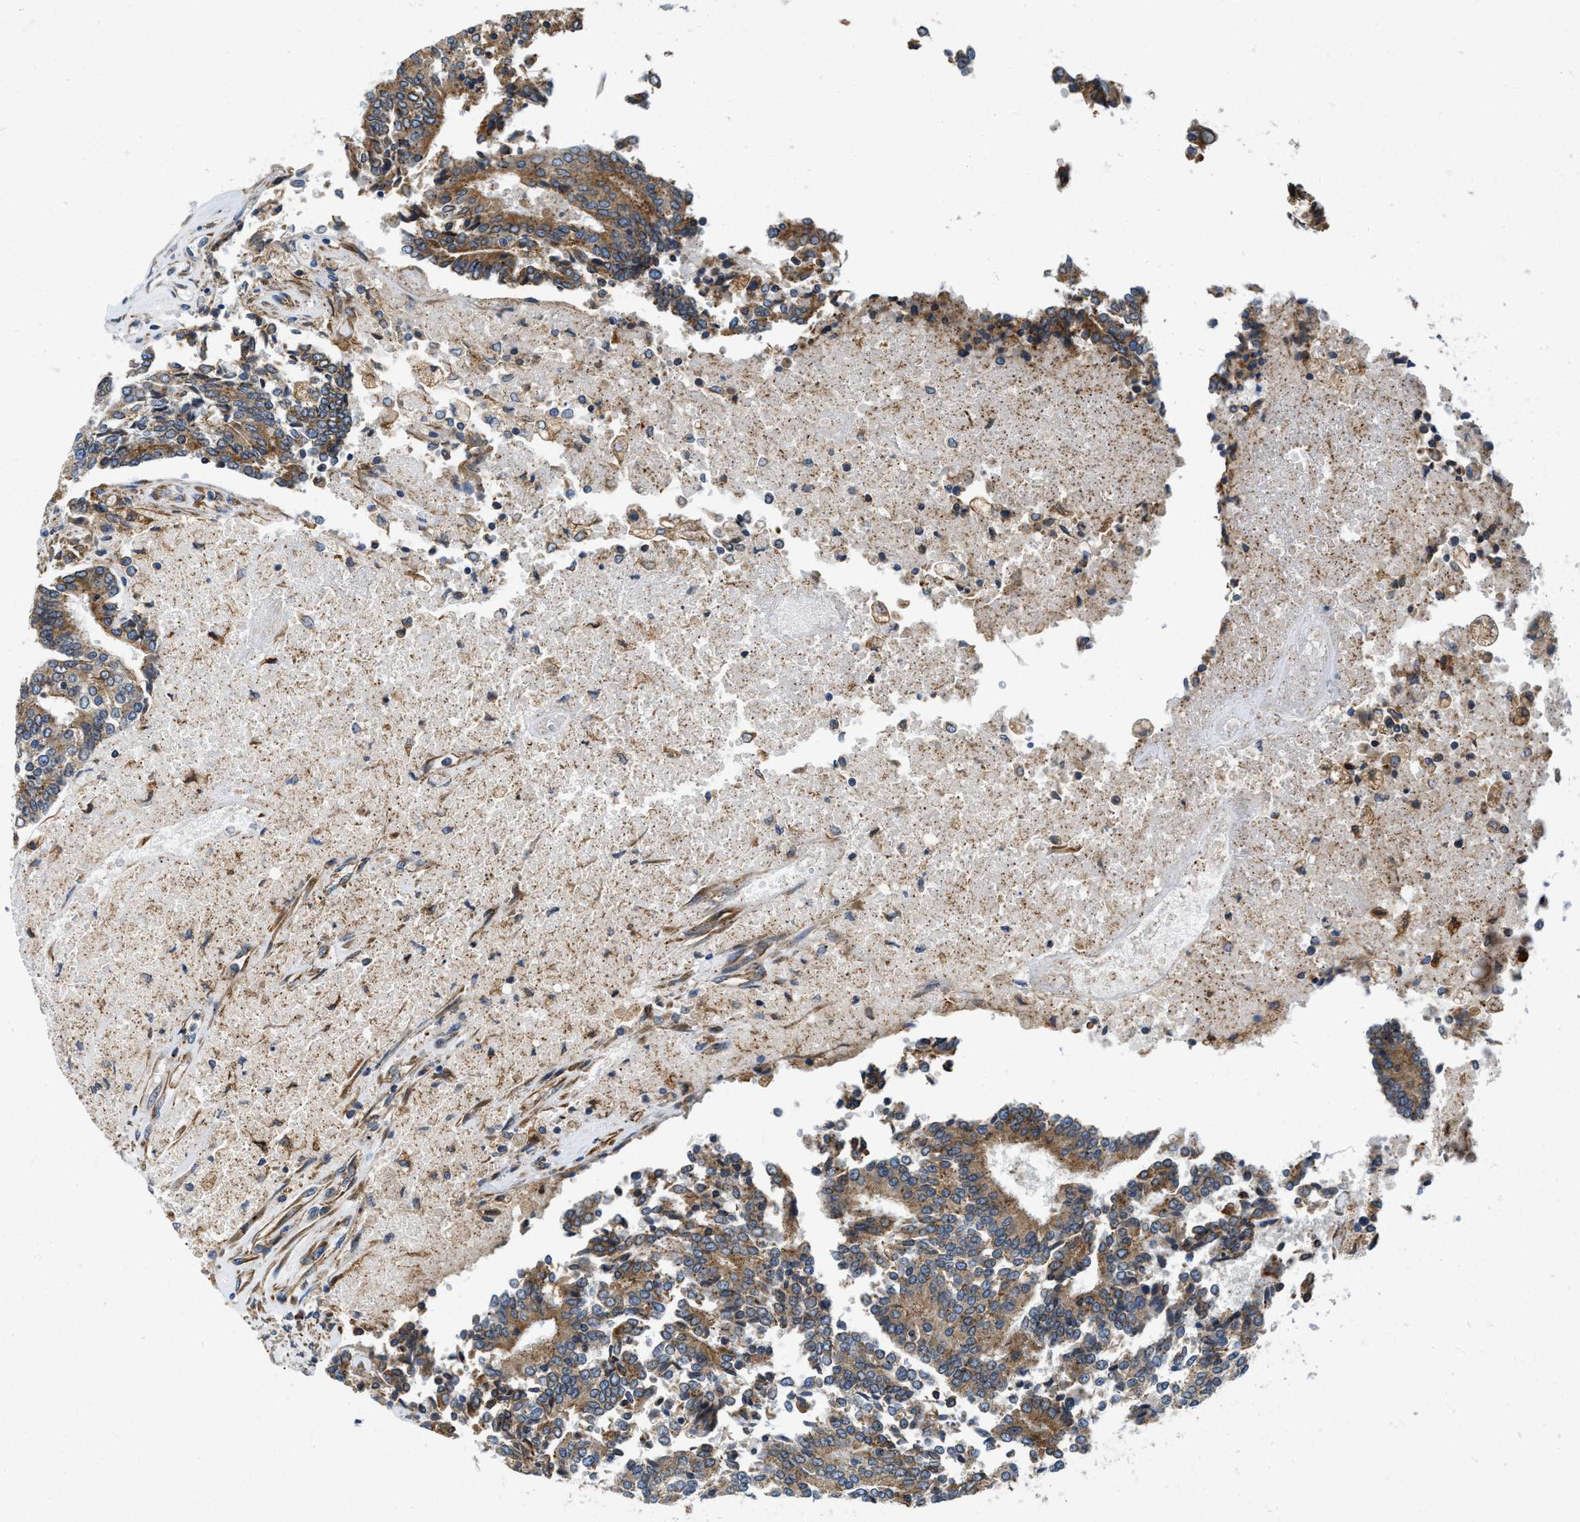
{"staining": {"intensity": "moderate", "quantity": ">75%", "location": "cytoplasmic/membranous"}, "tissue": "prostate cancer", "cell_type": "Tumor cells", "image_type": "cancer", "snomed": [{"axis": "morphology", "description": "Normal tissue, NOS"}, {"axis": "morphology", "description": "Adenocarcinoma, High grade"}, {"axis": "topography", "description": "Prostate"}, {"axis": "topography", "description": "Seminal veicle"}], "caption": "Immunohistochemical staining of high-grade adenocarcinoma (prostate) displays medium levels of moderate cytoplasmic/membranous staining in about >75% of tumor cells.", "gene": "HSD17B12", "patient": {"sex": "male", "age": 55}}